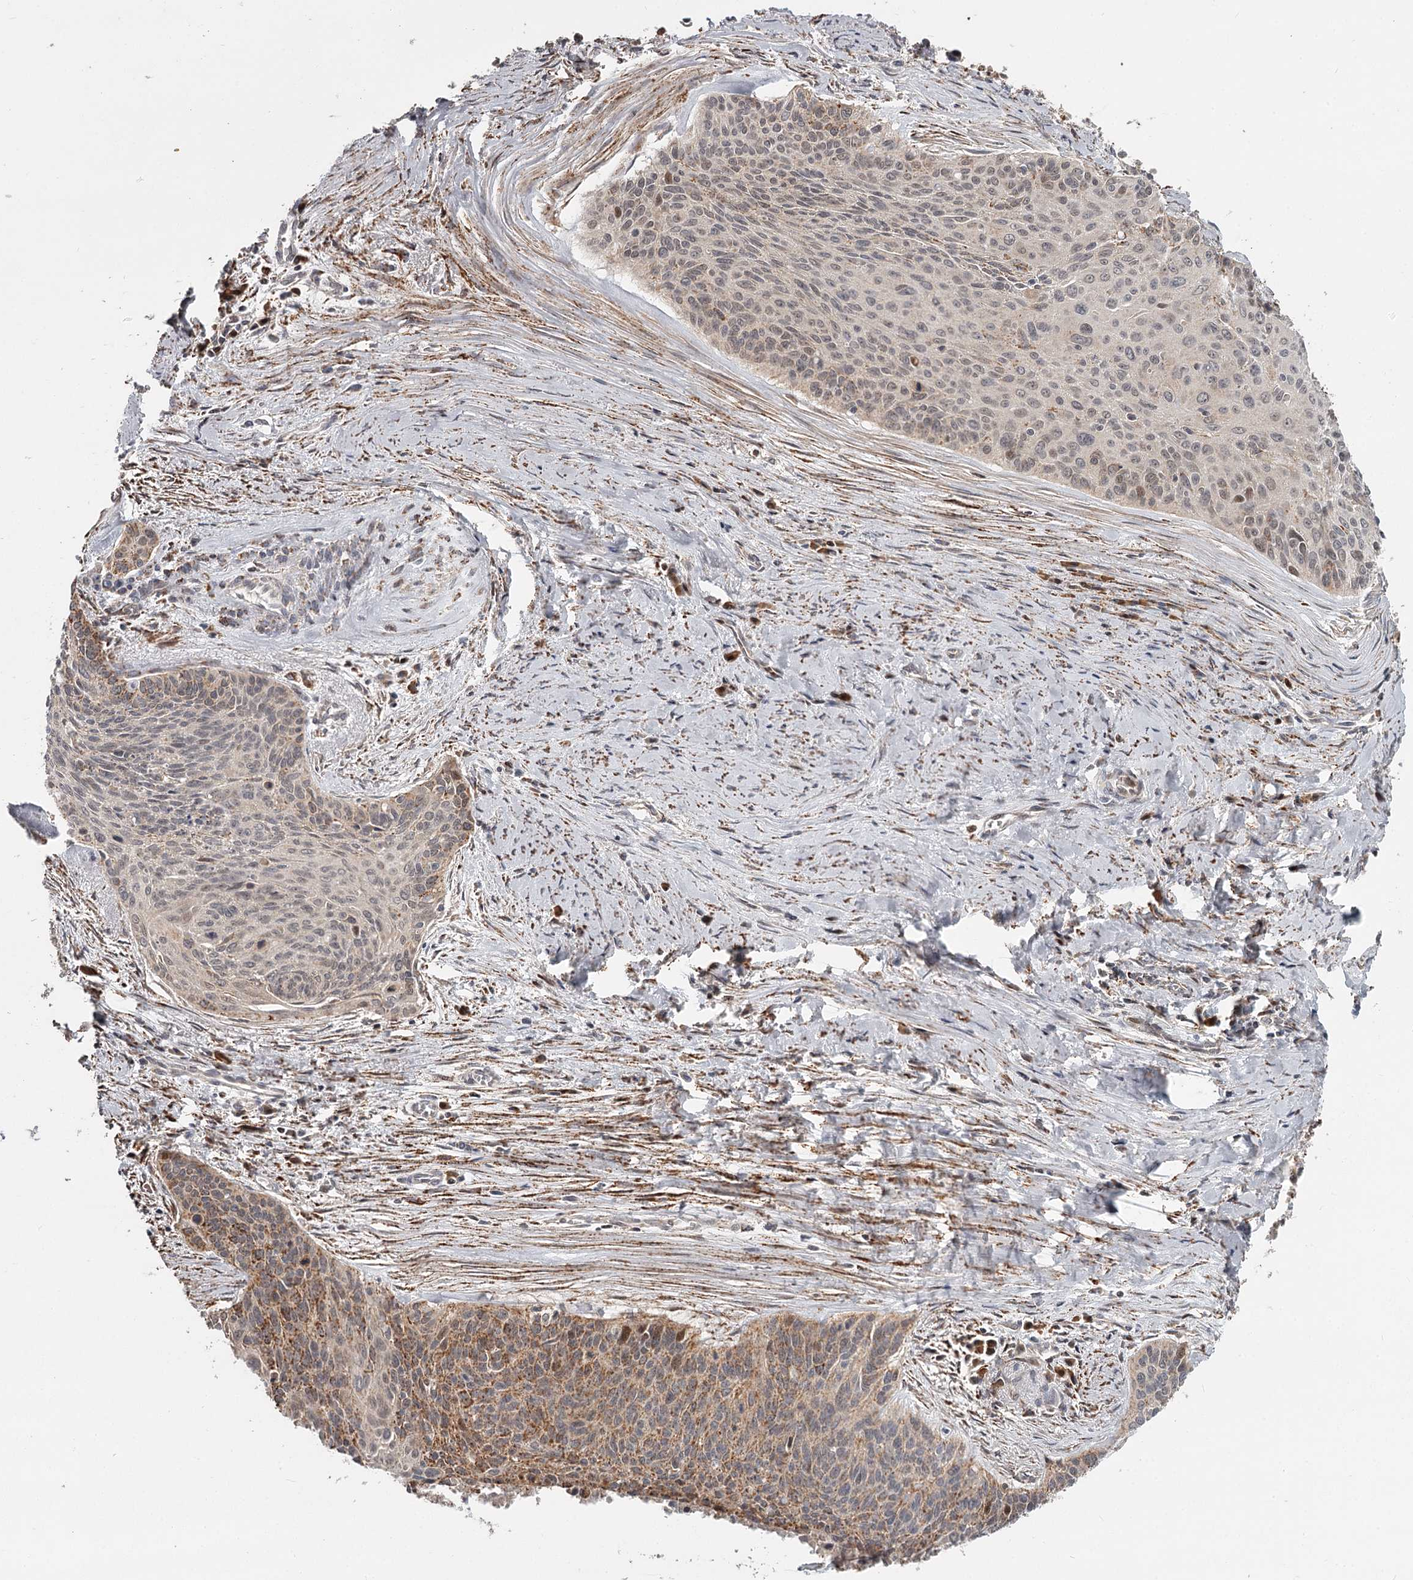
{"staining": {"intensity": "moderate", "quantity": "25%-75%", "location": "cytoplasmic/membranous"}, "tissue": "cervical cancer", "cell_type": "Tumor cells", "image_type": "cancer", "snomed": [{"axis": "morphology", "description": "Squamous cell carcinoma, NOS"}, {"axis": "topography", "description": "Cervix"}], "caption": "An IHC photomicrograph of neoplastic tissue is shown. Protein staining in brown shows moderate cytoplasmic/membranous positivity in squamous cell carcinoma (cervical) within tumor cells.", "gene": "CDC123", "patient": {"sex": "female", "age": 55}}